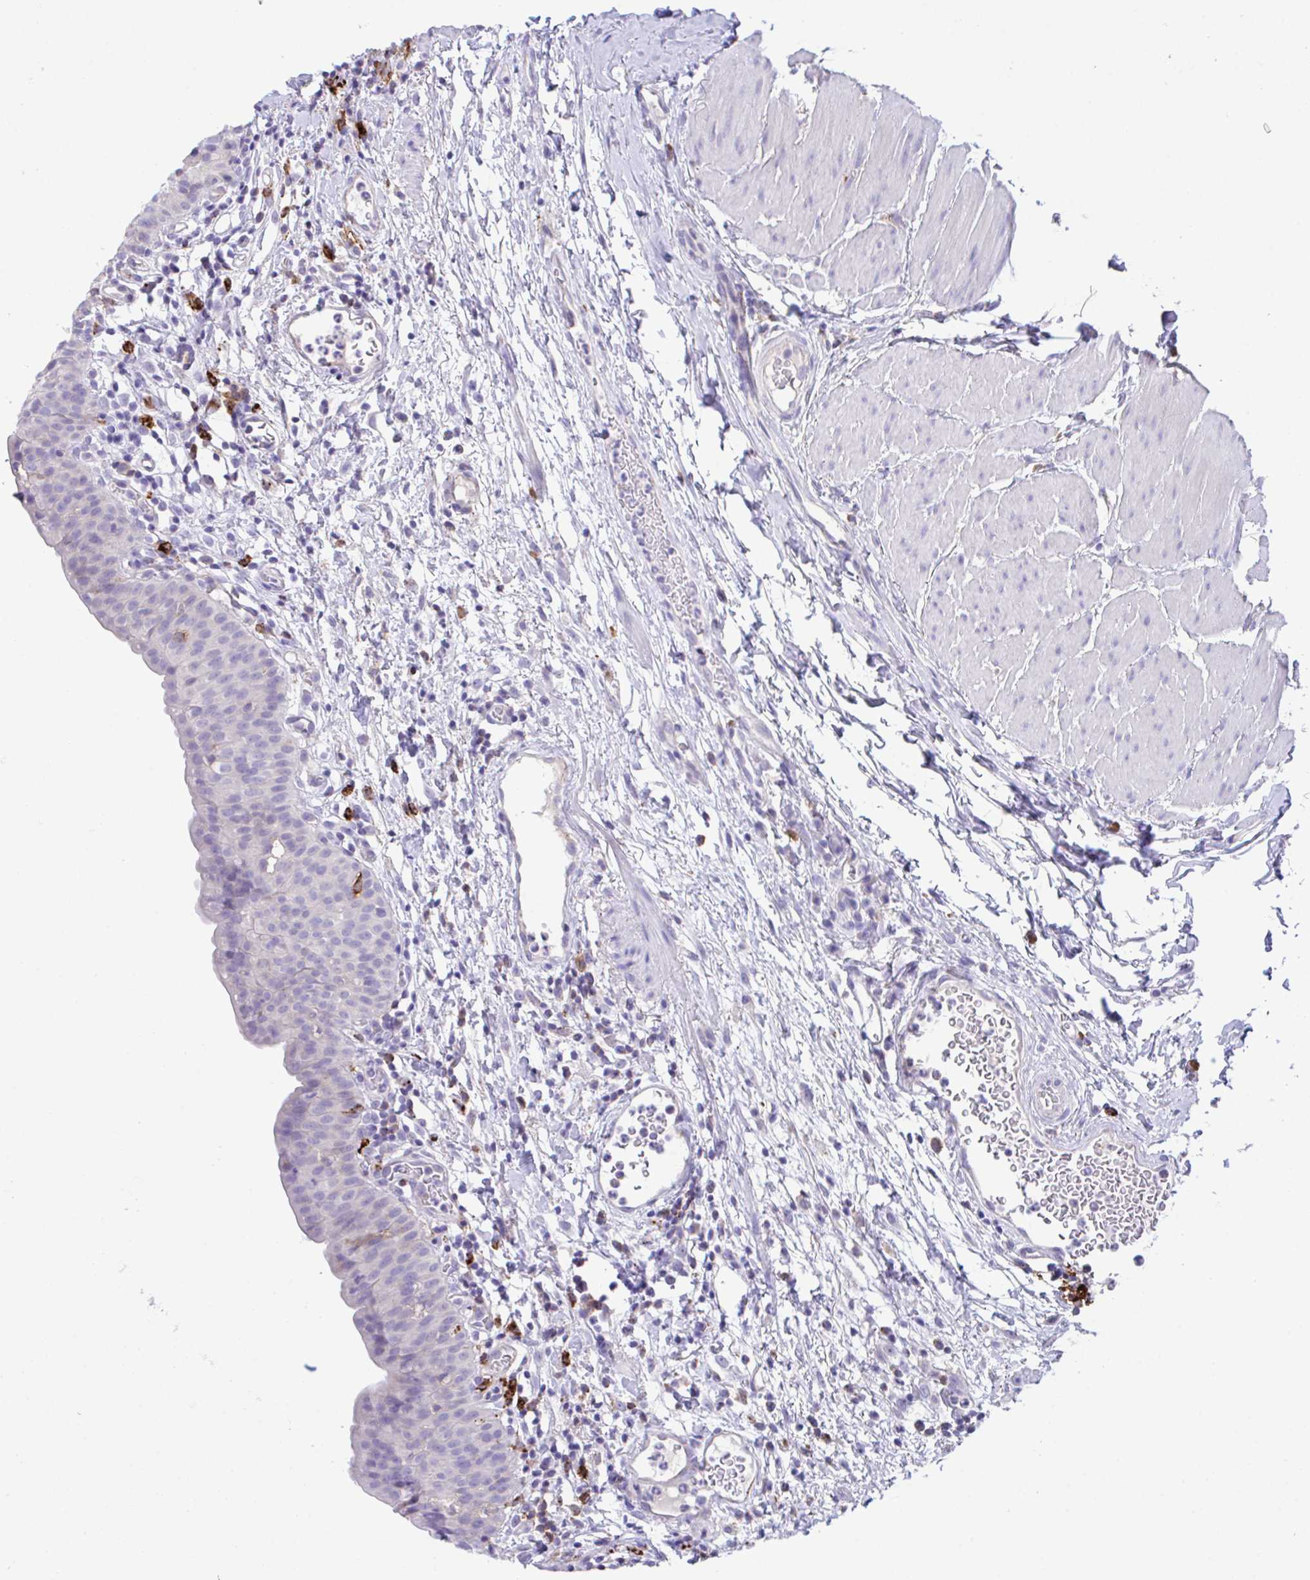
{"staining": {"intensity": "negative", "quantity": "none", "location": "none"}, "tissue": "urinary bladder", "cell_type": "Urothelial cells", "image_type": "normal", "snomed": [{"axis": "morphology", "description": "Normal tissue, NOS"}, {"axis": "morphology", "description": "Inflammation, NOS"}, {"axis": "topography", "description": "Urinary bladder"}], "caption": "High power microscopy image of an immunohistochemistry histopathology image of unremarkable urinary bladder, revealing no significant positivity in urothelial cells.", "gene": "HACD4", "patient": {"sex": "male", "age": 57}}